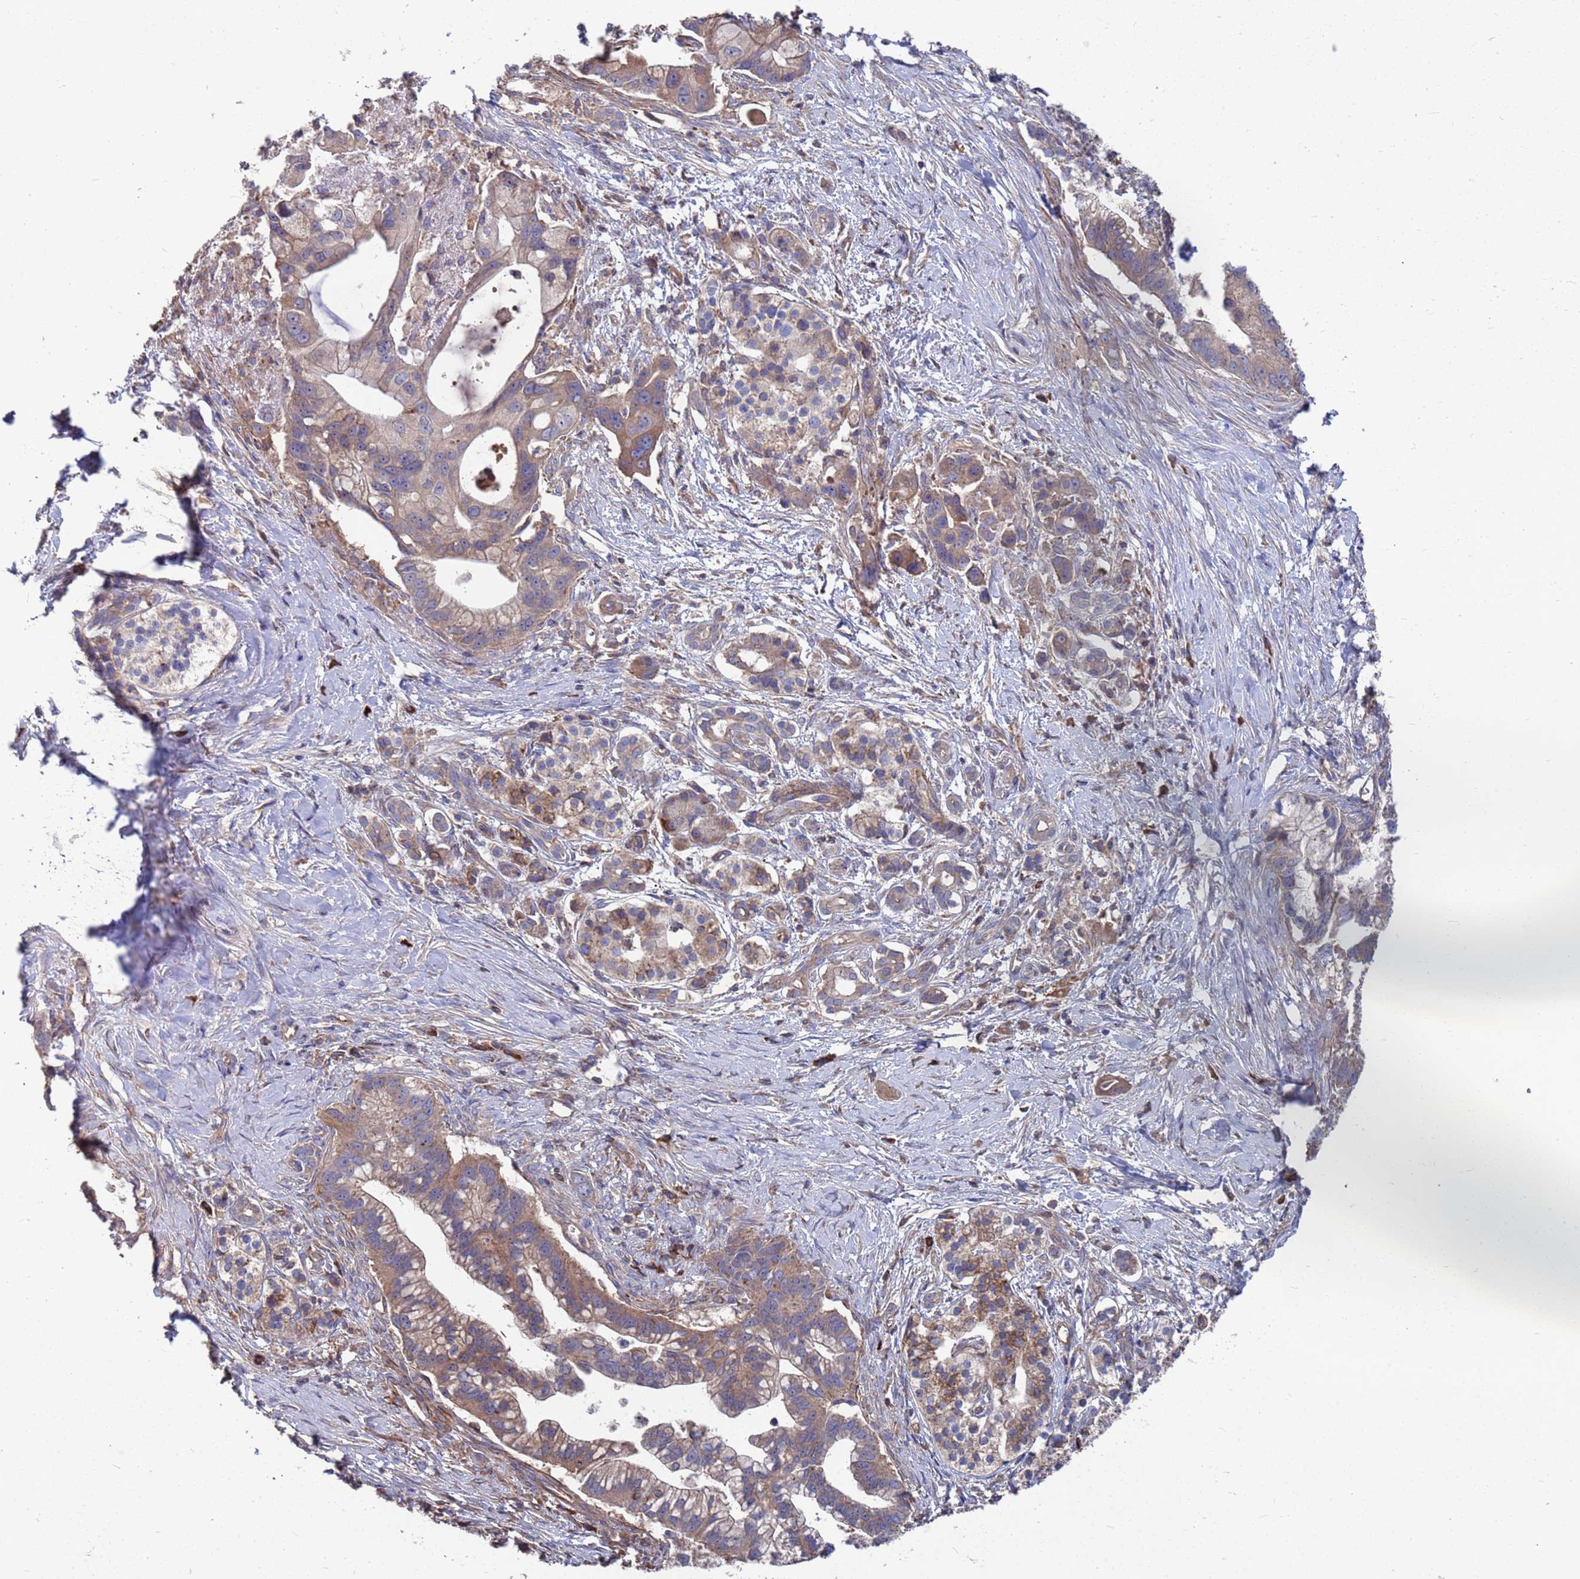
{"staining": {"intensity": "moderate", "quantity": ">75%", "location": "cytoplasmic/membranous"}, "tissue": "pancreatic cancer", "cell_type": "Tumor cells", "image_type": "cancer", "snomed": [{"axis": "morphology", "description": "Adenocarcinoma, NOS"}, {"axis": "topography", "description": "Pancreas"}], "caption": "Immunohistochemistry (IHC) histopathology image of adenocarcinoma (pancreatic) stained for a protein (brown), which demonstrates medium levels of moderate cytoplasmic/membranous expression in approximately >75% of tumor cells.", "gene": "PYCR1", "patient": {"sex": "male", "age": 68}}